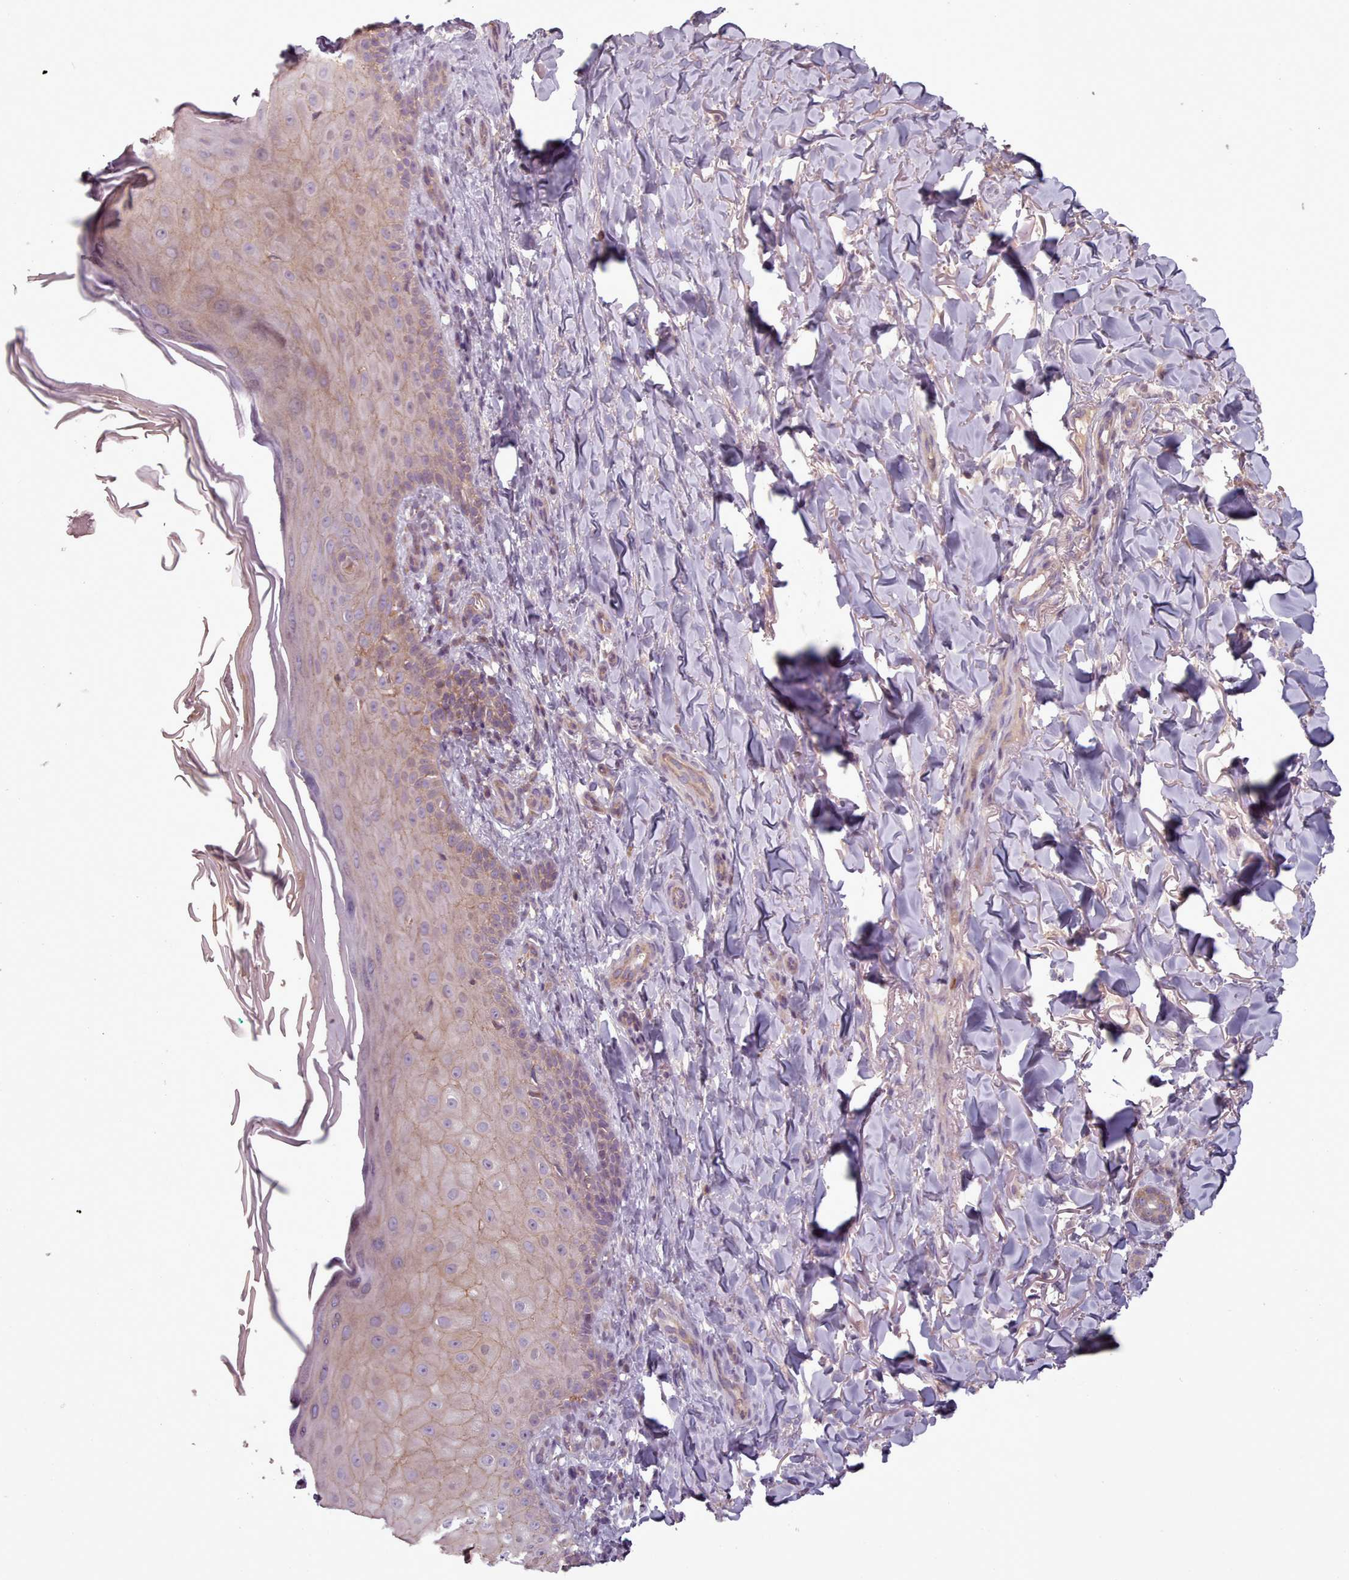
{"staining": {"intensity": "moderate", "quantity": "25%-75%", "location": "cytoplasmic/membranous"}, "tissue": "skin", "cell_type": "Fibroblasts", "image_type": "normal", "snomed": [{"axis": "morphology", "description": "Normal tissue, NOS"}, {"axis": "topography", "description": "Skin"}], "caption": "The micrograph reveals staining of benign skin, revealing moderate cytoplasmic/membranous protein expression (brown color) within fibroblasts.", "gene": "NT5DC2", "patient": {"sex": "male", "age": 81}}